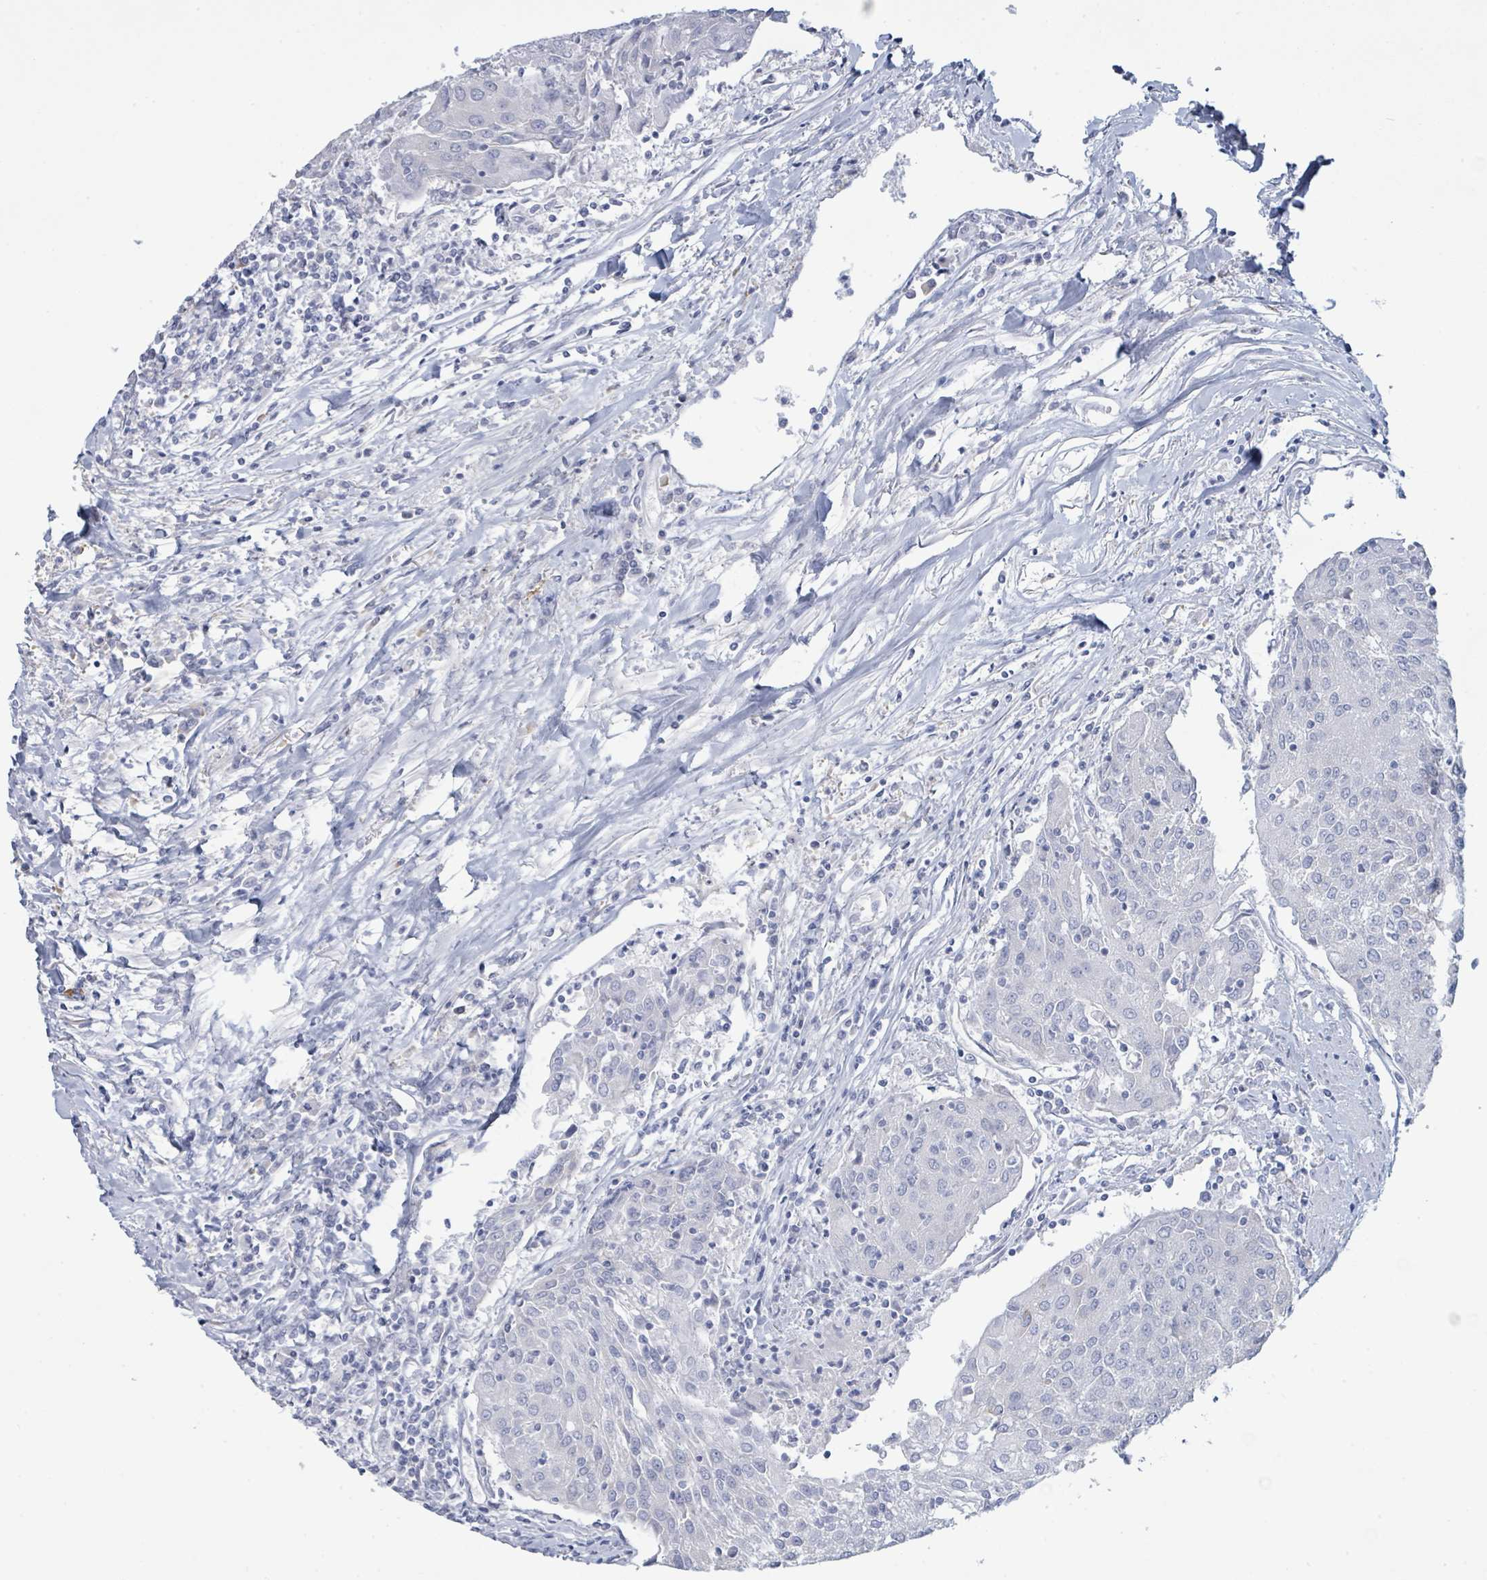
{"staining": {"intensity": "negative", "quantity": "none", "location": "none"}, "tissue": "urothelial cancer", "cell_type": "Tumor cells", "image_type": "cancer", "snomed": [{"axis": "morphology", "description": "Urothelial carcinoma, High grade"}, {"axis": "topography", "description": "Urinary bladder"}], "caption": "Tumor cells show no significant staining in urothelial cancer.", "gene": "PGA3", "patient": {"sex": "female", "age": 85}}